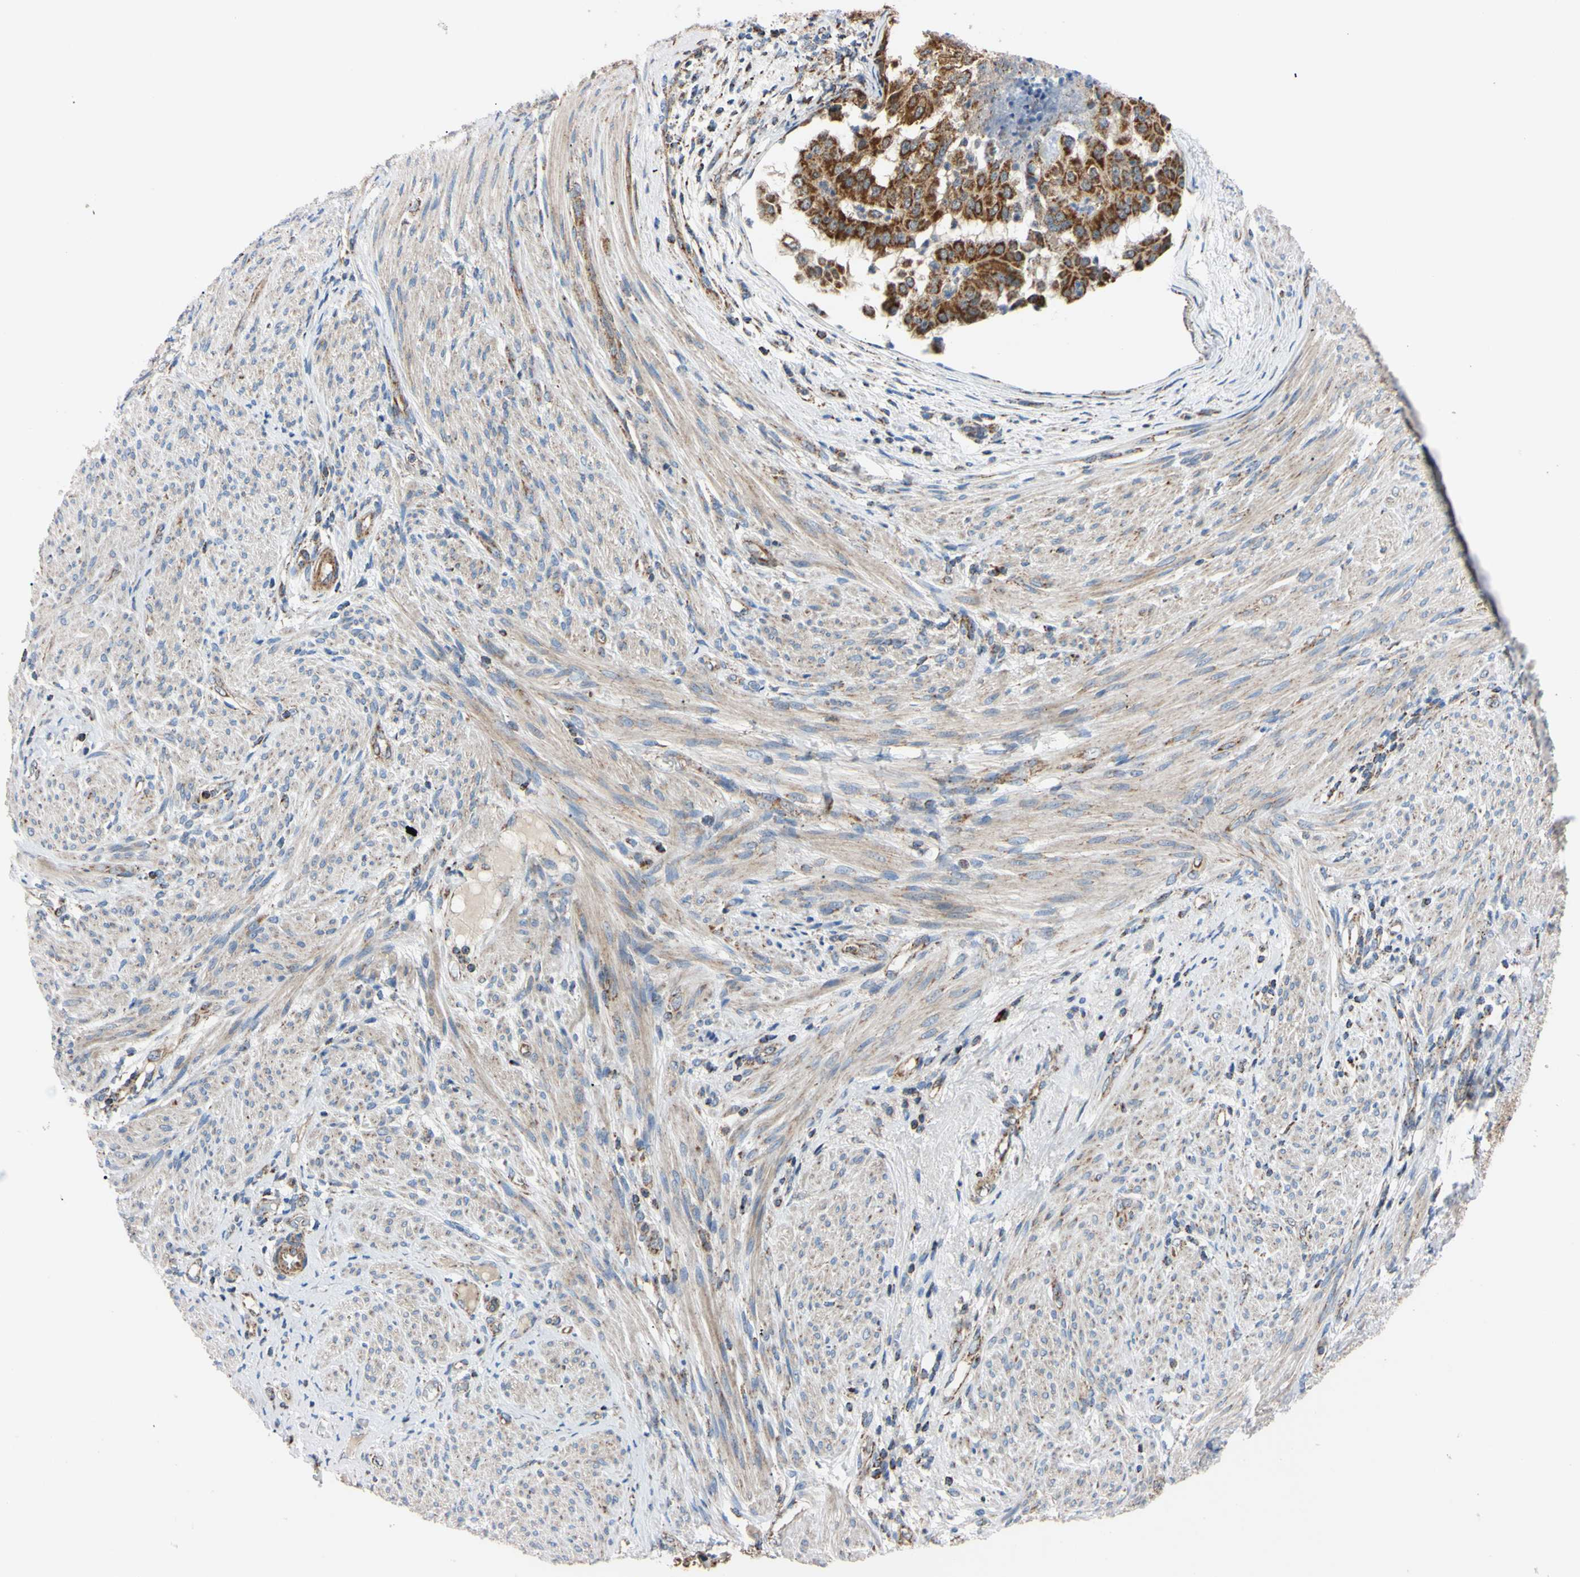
{"staining": {"intensity": "strong", "quantity": ">75%", "location": "cytoplasmic/membranous"}, "tissue": "endometrial cancer", "cell_type": "Tumor cells", "image_type": "cancer", "snomed": [{"axis": "morphology", "description": "Adenocarcinoma, NOS"}, {"axis": "topography", "description": "Endometrium"}], "caption": "Immunohistochemistry image of human adenocarcinoma (endometrial) stained for a protein (brown), which displays high levels of strong cytoplasmic/membranous staining in approximately >75% of tumor cells.", "gene": "CLPP", "patient": {"sex": "female", "age": 85}}